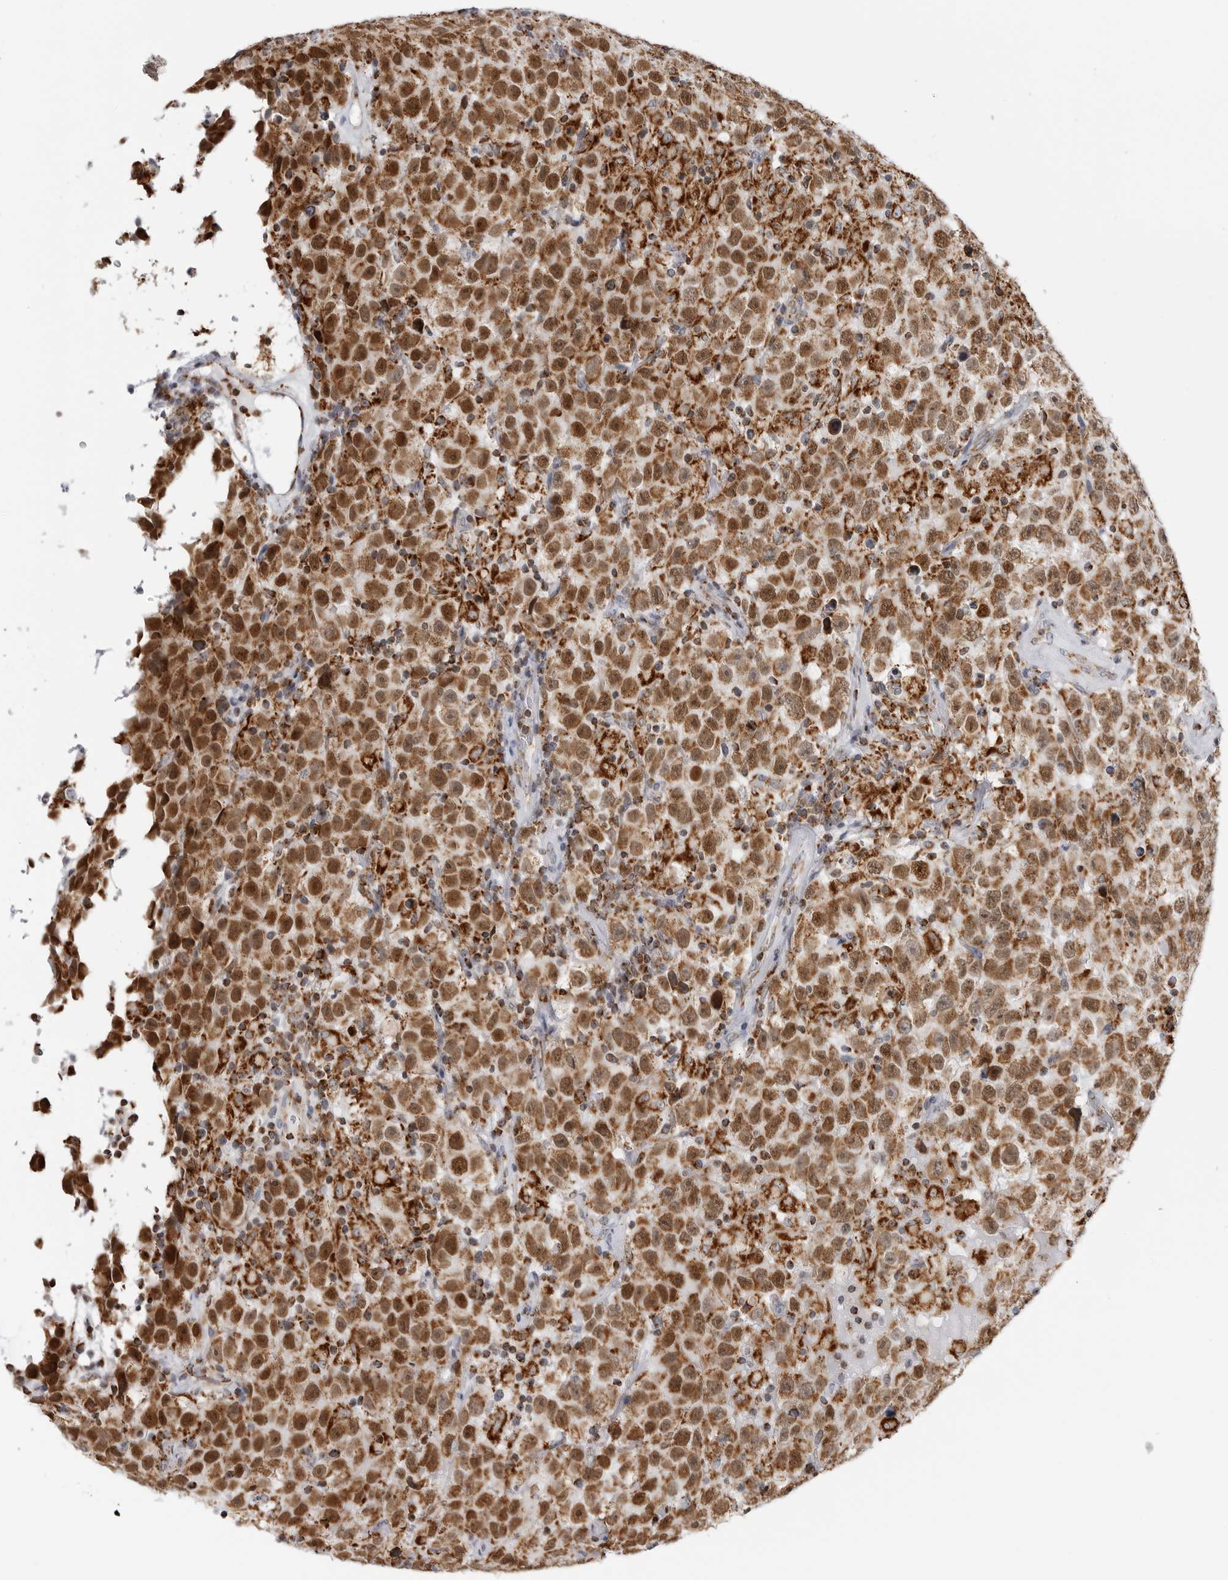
{"staining": {"intensity": "moderate", "quantity": ">75%", "location": "cytoplasmic/membranous,nuclear"}, "tissue": "testis cancer", "cell_type": "Tumor cells", "image_type": "cancer", "snomed": [{"axis": "morphology", "description": "Seminoma, NOS"}, {"axis": "topography", "description": "Testis"}], "caption": "Testis seminoma was stained to show a protein in brown. There is medium levels of moderate cytoplasmic/membranous and nuclear staining in approximately >75% of tumor cells.", "gene": "COX5A", "patient": {"sex": "male", "age": 41}}